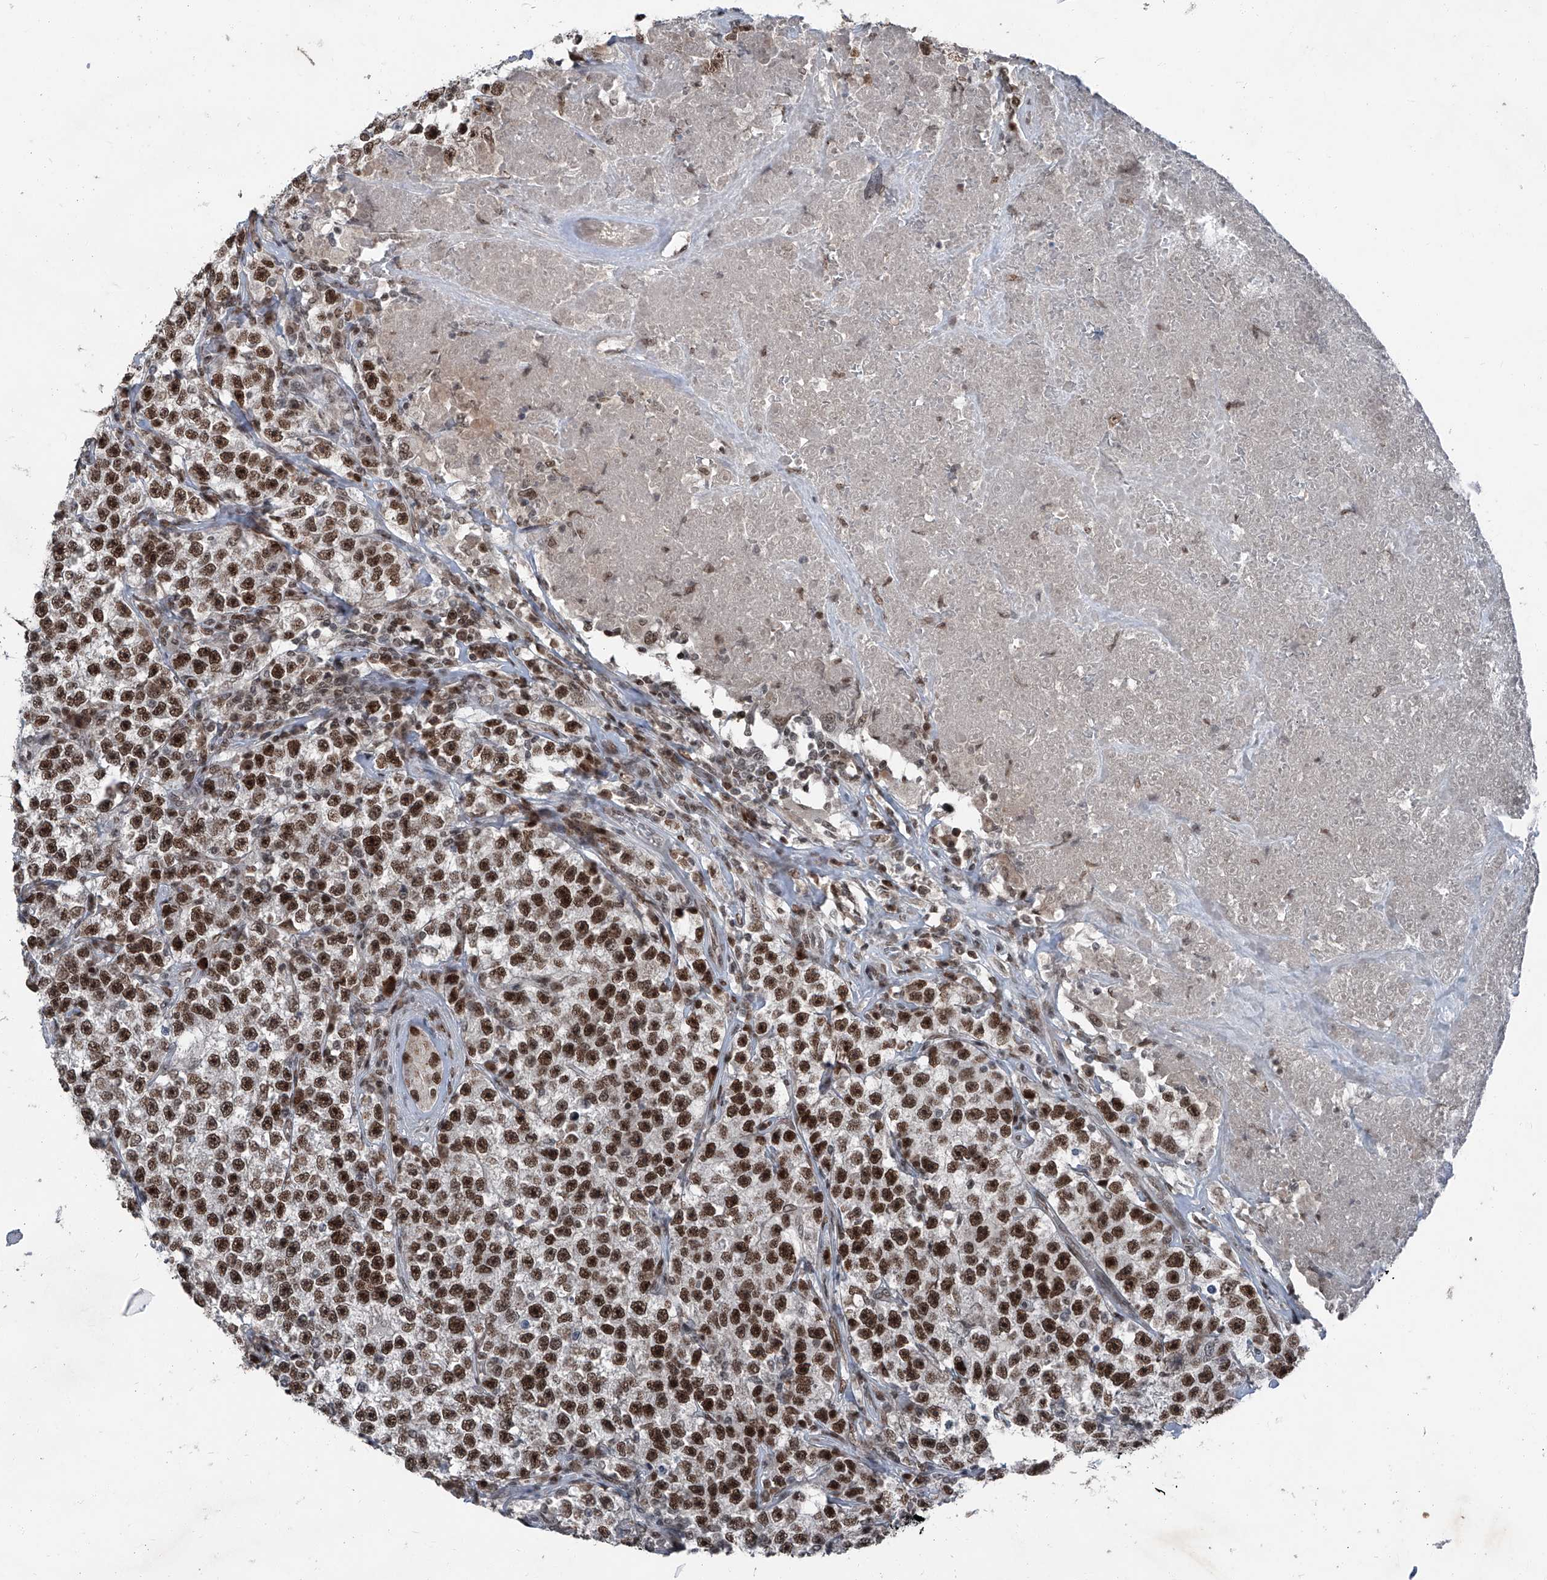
{"staining": {"intensity": "strong", "quantity": ">75%", "location": "nuclear"}, "tissue": "testis cancer", "cell_type": "Tumor cells", "image_type": "cancer", "snomed": [{"axis": "morphology", "description": "Seminoma, NOS"}, {"axis": "topography", "description": "Testis"}], "caption": "A high amount of strong nuclear expression is present in about >75% of tumor cells in seminoma (testis) tissue.", "gene": "BMI1", "patient": {"sex": "male", "age": 22}}